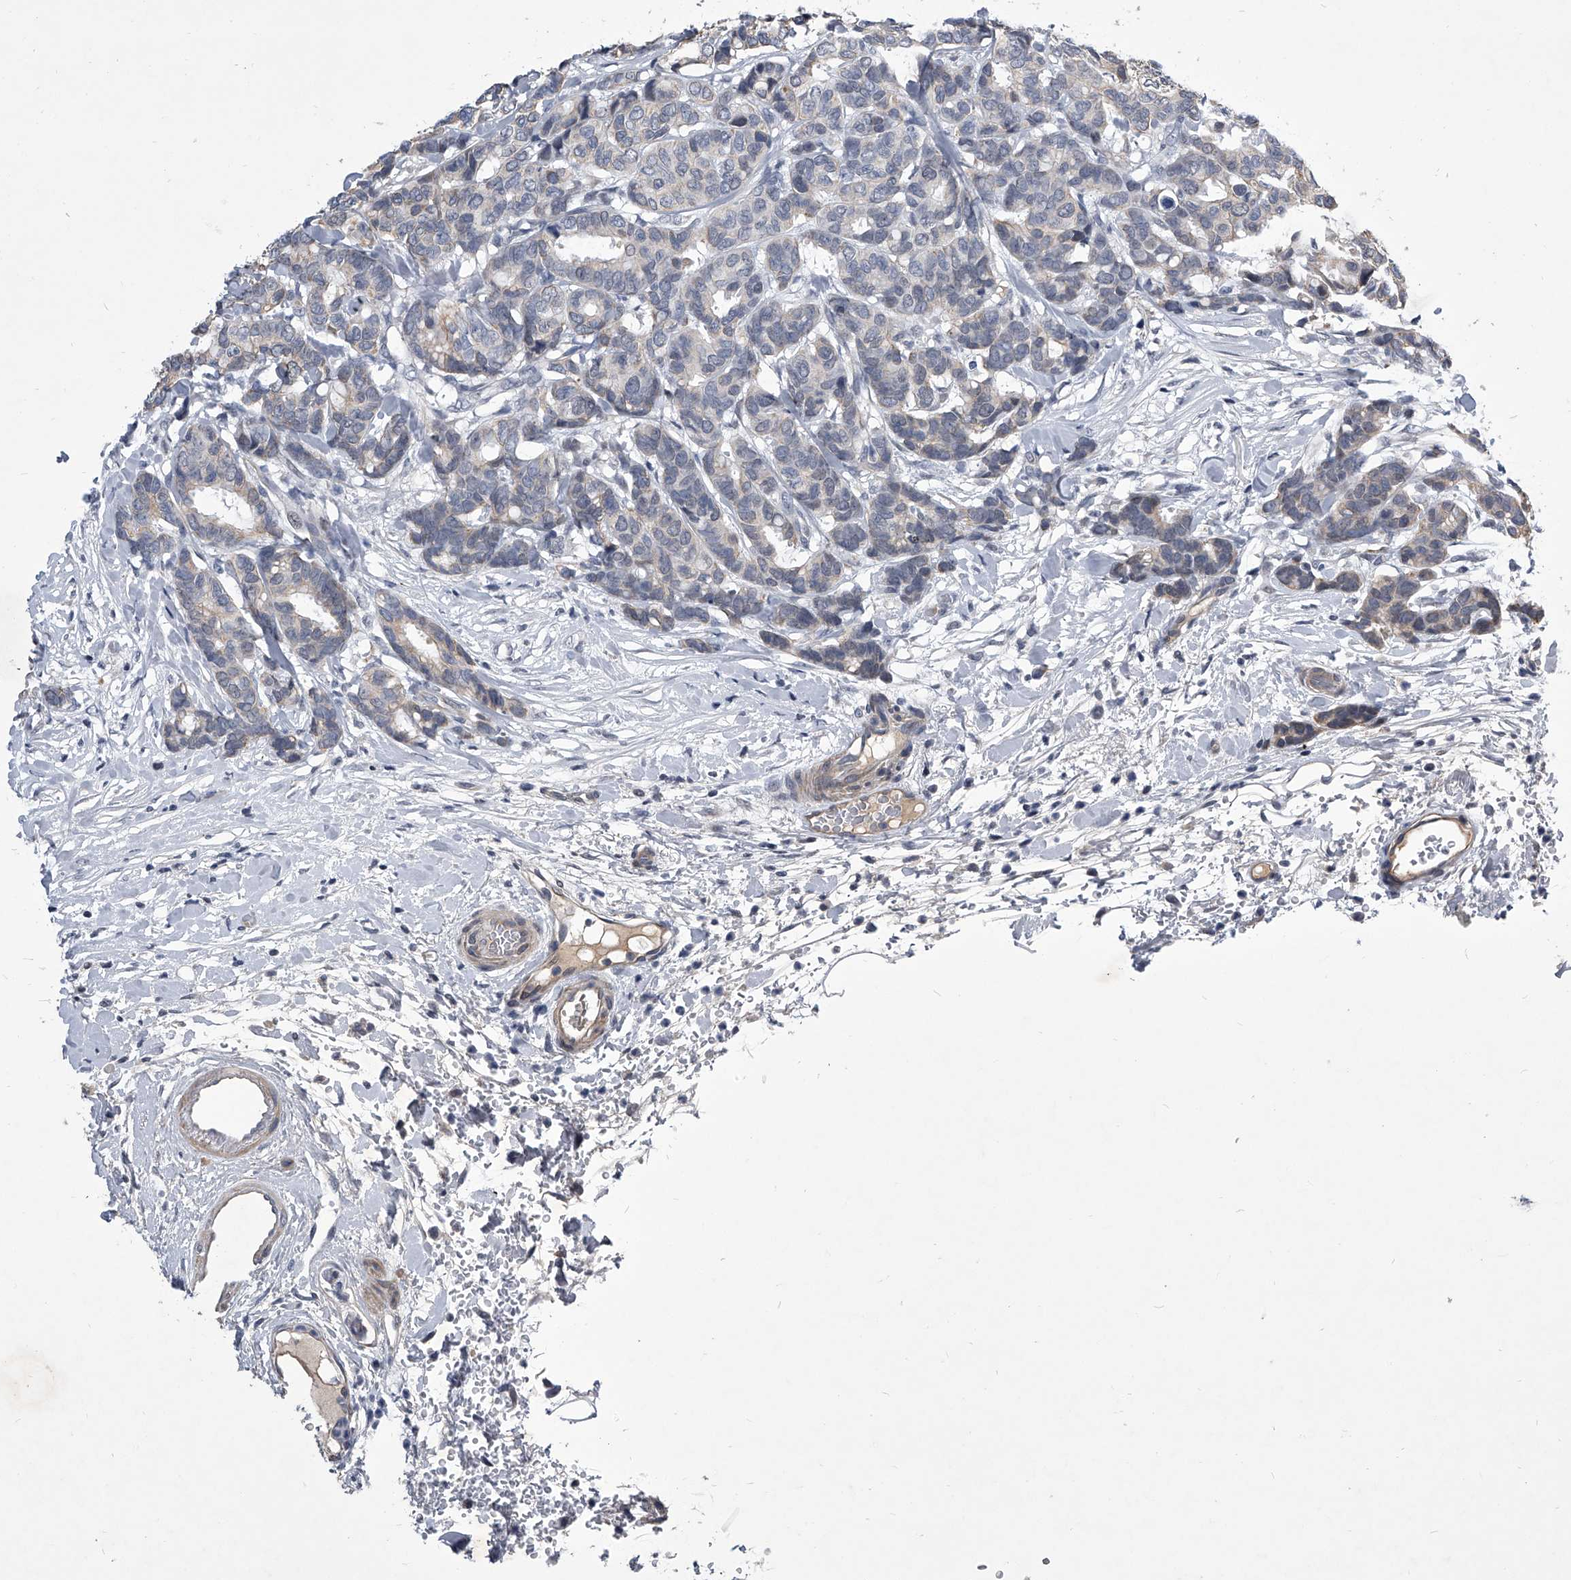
{"staining": {"intensity": "negative", "quantity": "none", "location": "none"}, "tissue": "breast cancer", "cell_type": "Tumor cells", "image_type": "cancer", "snomed": [{"axis": "morphology", "description": "Duct carcinoma"}, {"axis": "topography", "description": "Breast"}], "caption": "Immunohistochemistry photomicrograph of neoplastic tissue: human breast cancer (invasive ductal carcinoma) stained with DAB (3,3'-diaminobenzidine) demonstrates no significant protein expression in tumor cells.", "gene": "ZNF76", "patient": {"sex": "female", "age": 87}}